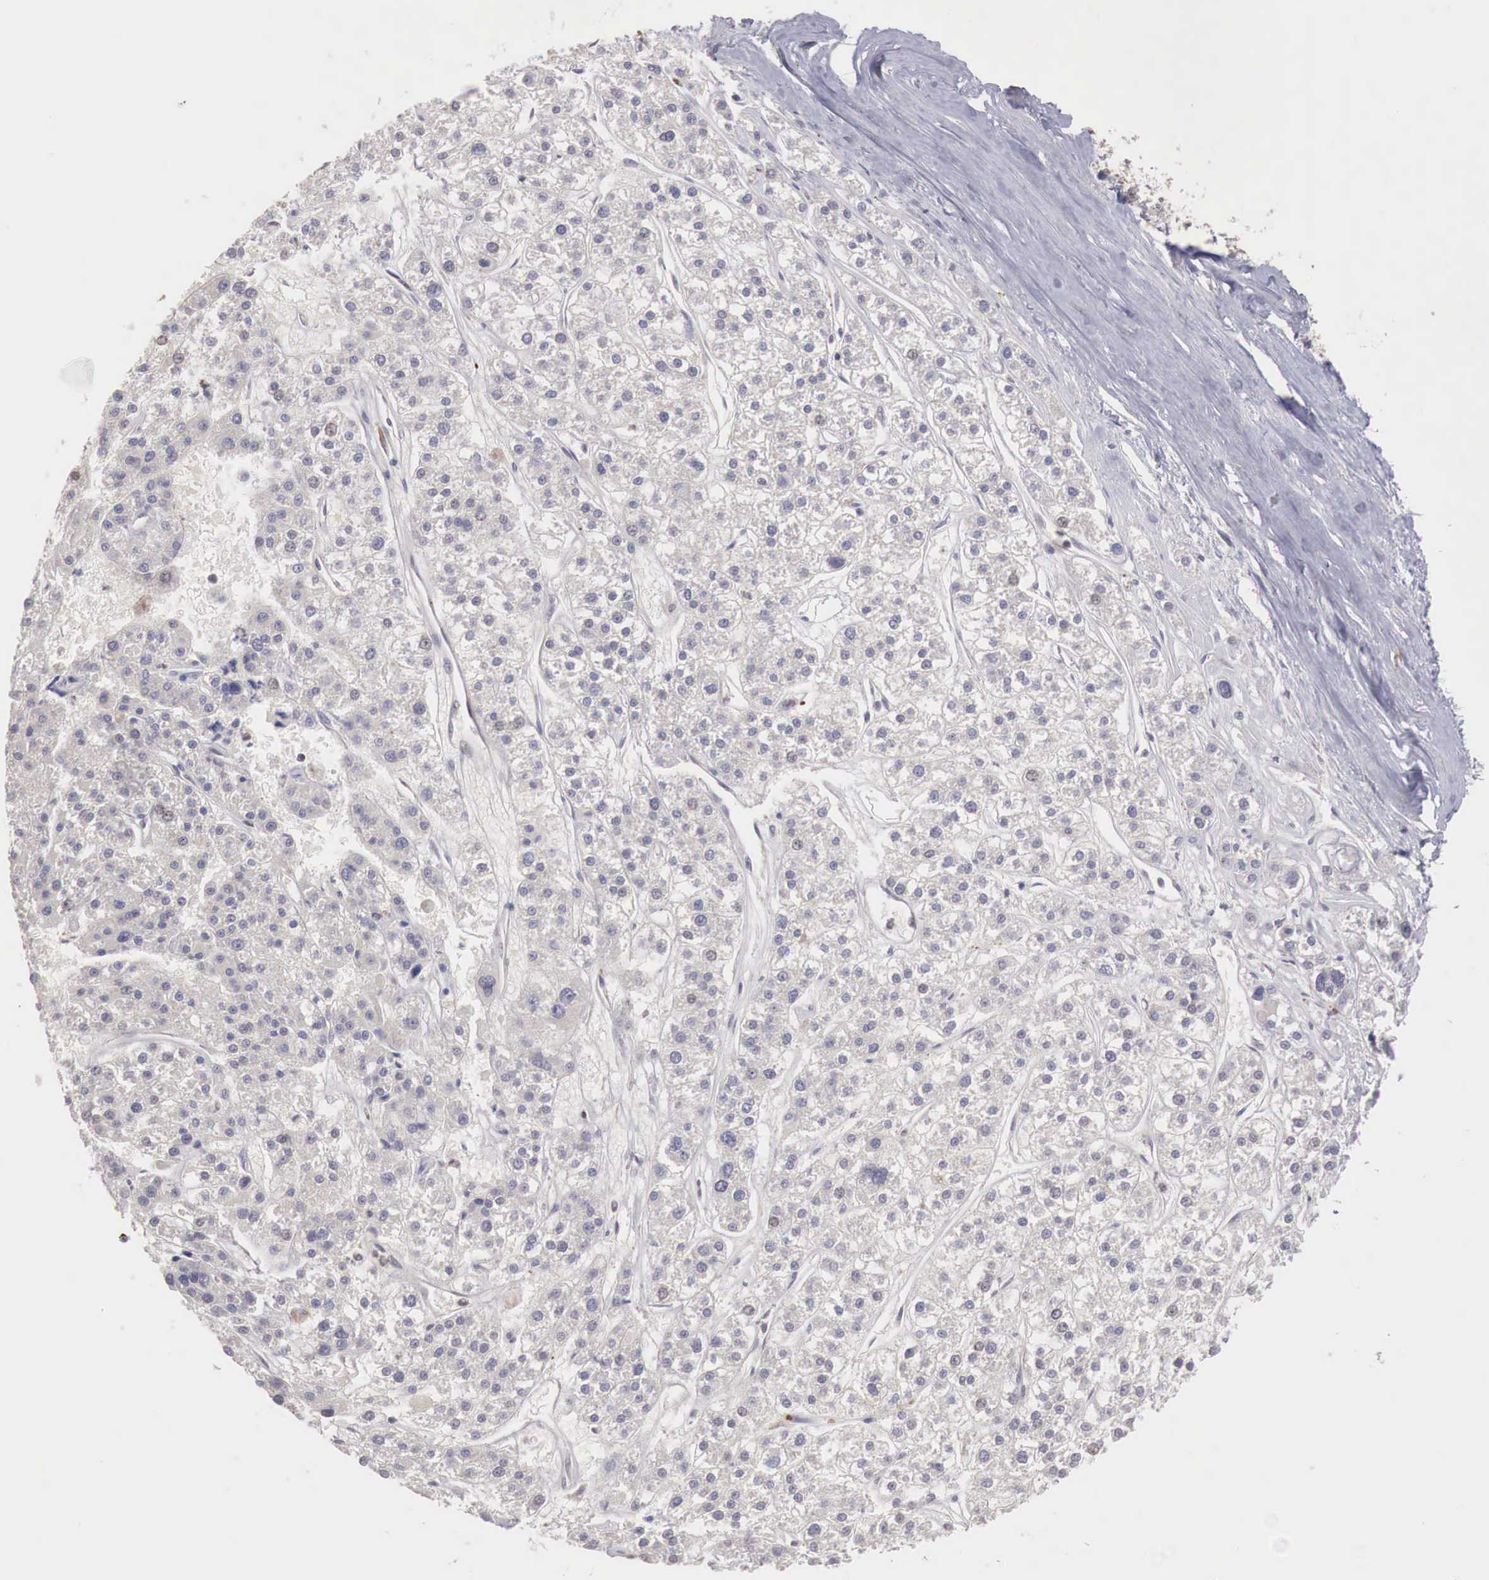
{"staining": {"intensity": "weak", "quantity": "25%-75%", "location": "cytoplasmic/membranous"}, "tissue": "liver cancer", "cell_type": "Tumor cells", "image_type": "cancer", "snomed": [{"axis": "morphology", "description": "Carcinoma, Hepatocellular, NOS"}, {"axis": "topography", "description": "Liver"}], "caption": "Protein expression analysis of human liver hepatocellular carcinoma reveals weak cytoplasmic/membranous expression in approximately 25%-75% of tumor cells.", "gene": "TBC1D9", "patient": {"sex": "female", "age": 85}}